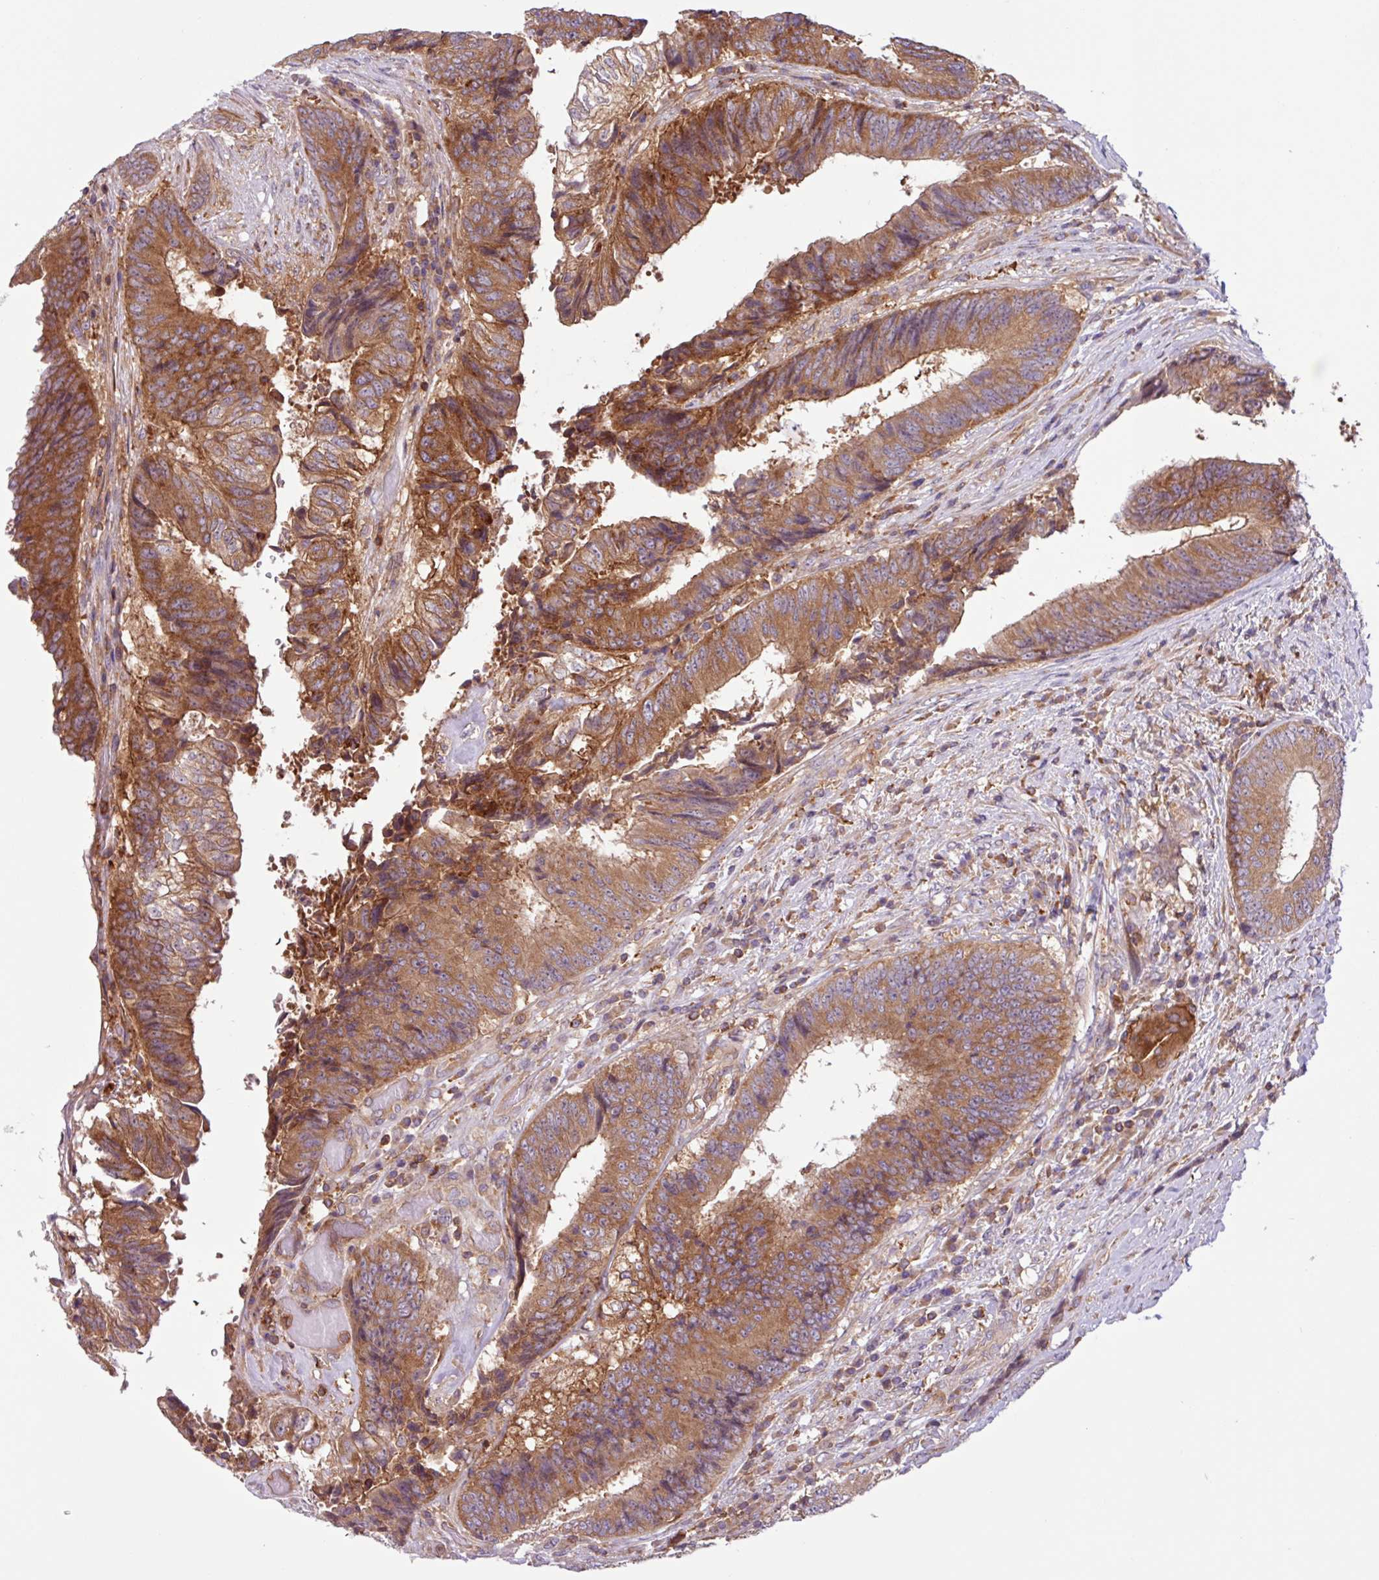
{"staining": {"intensity": "moderate", "quantity": ">75%", "location": "cytoplasmic/membranous"}, "tissue": "colorectal cancer", "cell_type": "Tumor cells", "image_type": "cancer", "snomed": [{"axis": "morphology", "description": "Adenocarcinoma, NOS"}, {"axis": "topography", "description": "Rectum"}], "caption": "The histopathology image displays staining of adenocarcinoma (colorectal), revealing moderate cytoplasmic/membranous protein positivity (brown color) within tumor cells.", "gene": "ACTR3", "patient": {"sex": "male", "age": 72}}